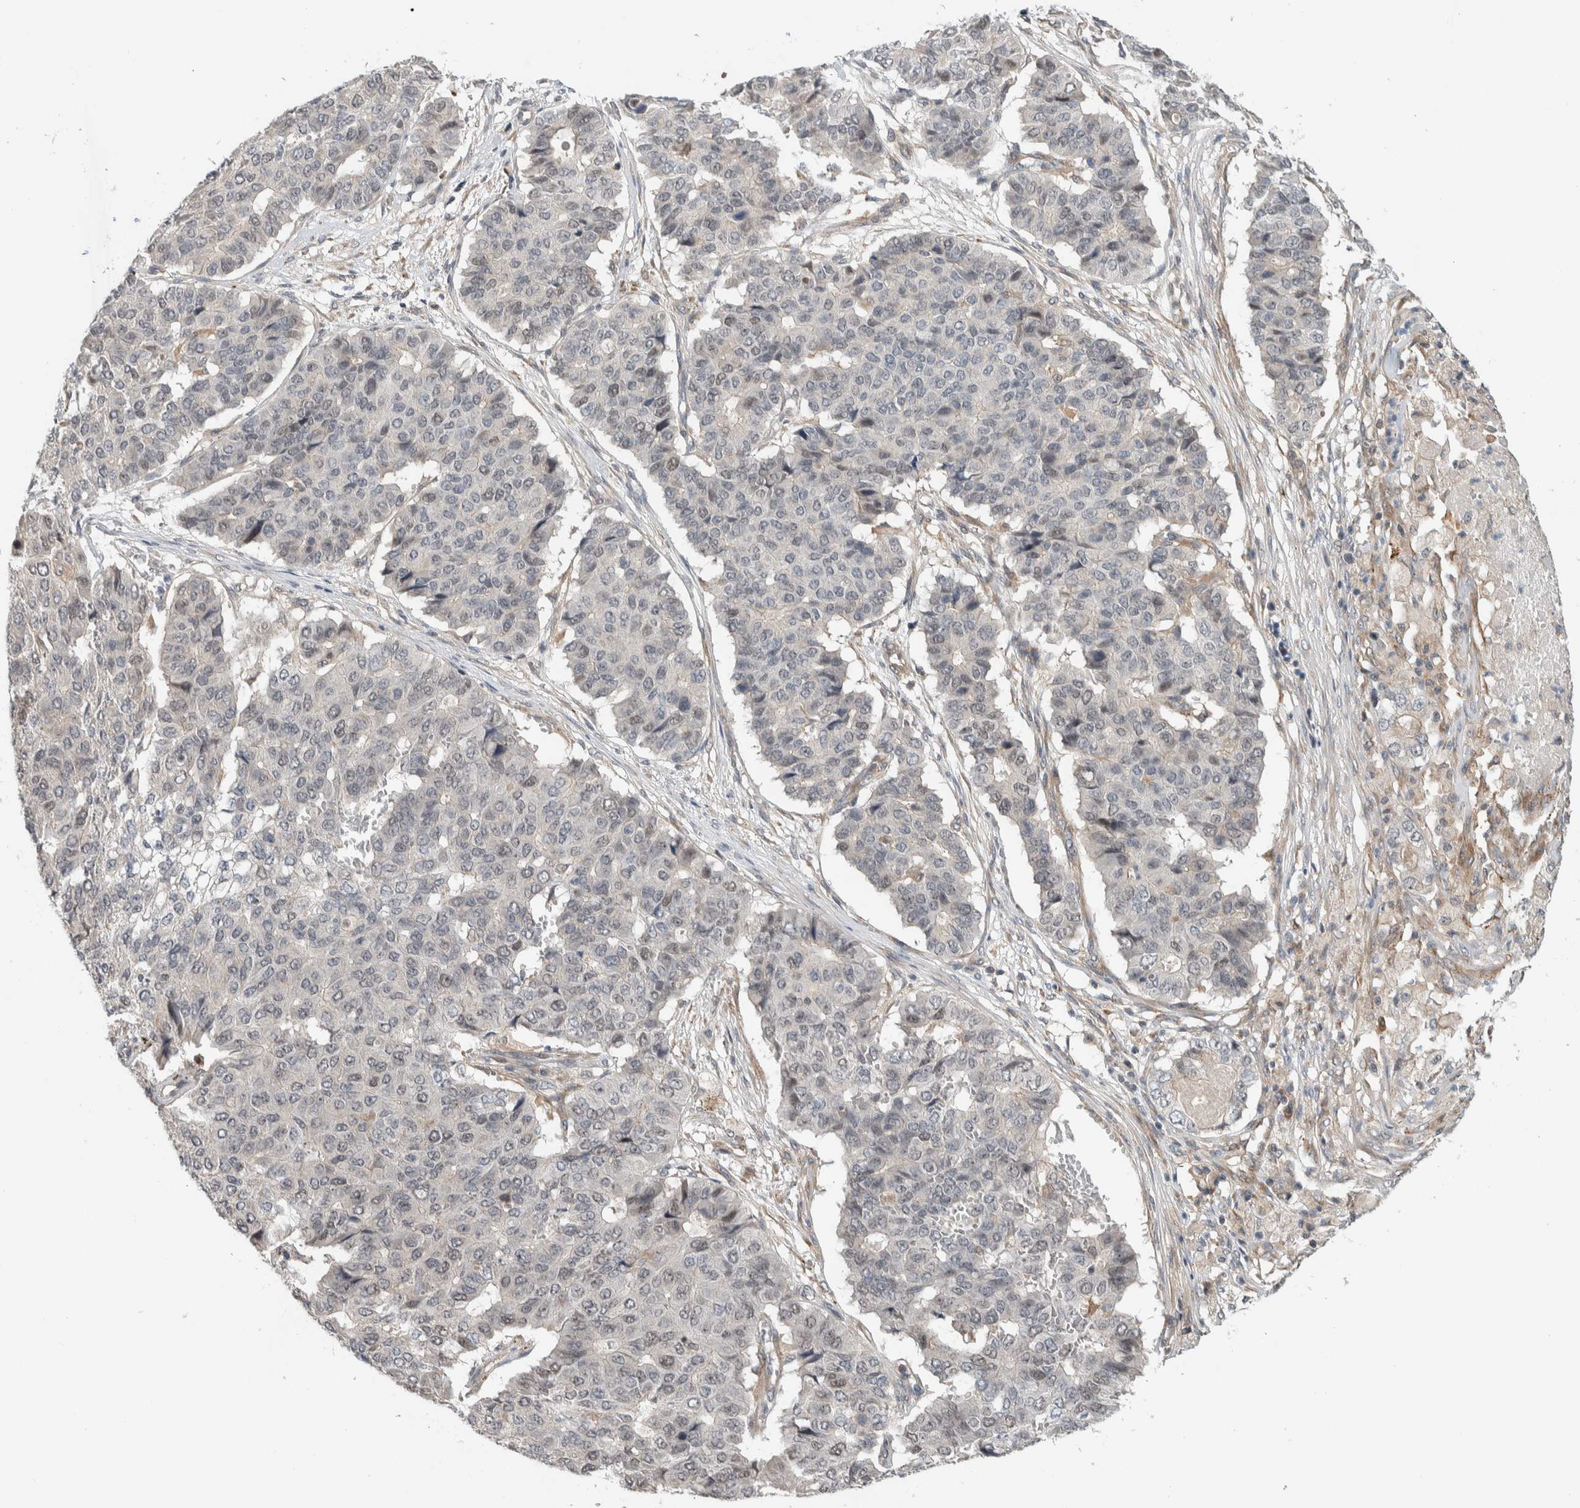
{"staining": {"intensity": "weak", "quantity": "<25%", "location": "nuclear"}, "tissue": "pancreatic cancer", "cell_type": "Tumor cells", "image_type": "cancer", "snomed": [{"axis": "morphology", "description": "Adenocarcinoma, NOS"}, {"axis": "topography", "description": "Pancreas"}], "caption": "Immunohistochemistry of pancreatic adenocarcinoma reveals no expression in tumor cells.", "gene": "MPRIP", "patient": {"sex": "male", "age": 50}}